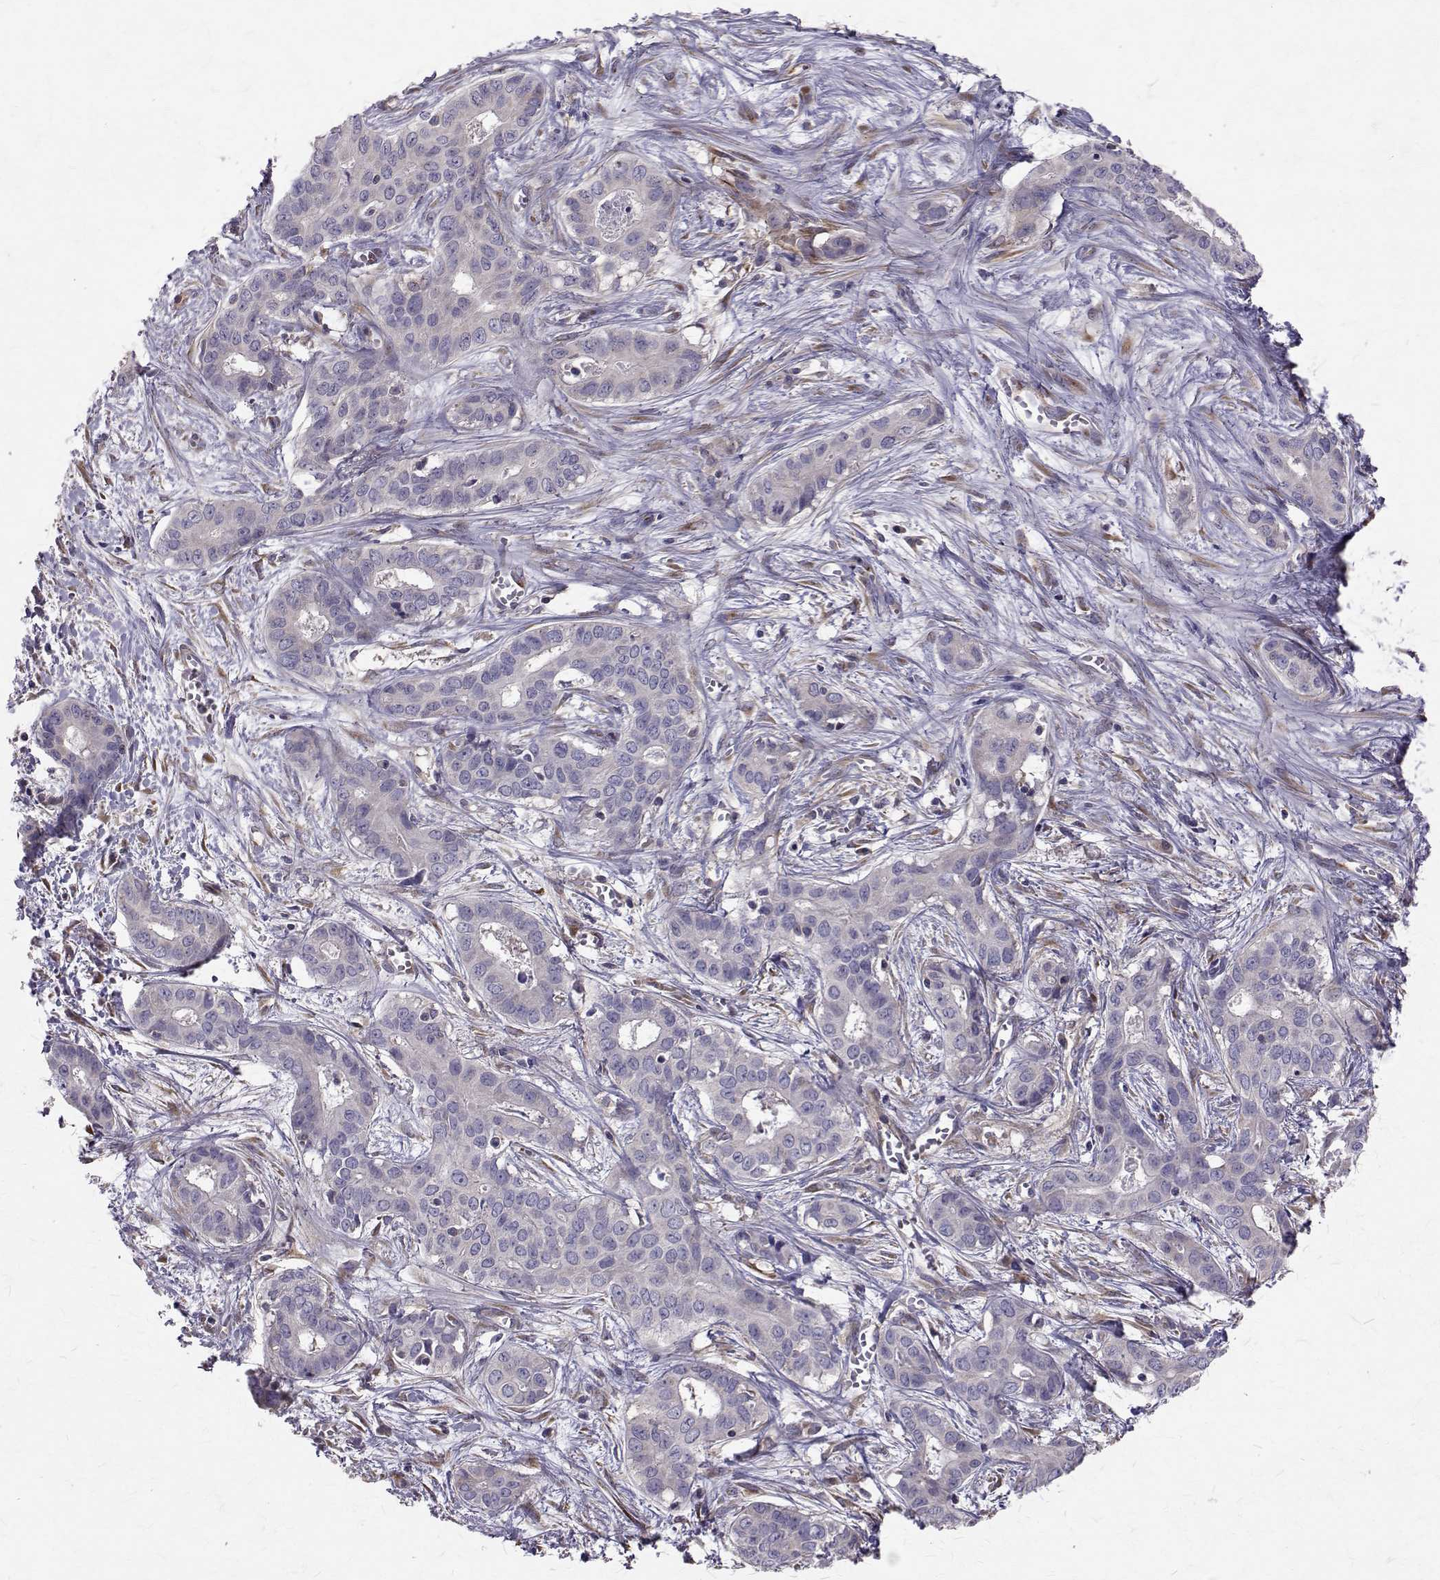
{"staining": {"intensity": "negative", "quantity": "none", "location": "none"}, "tissue": "liver cancer", "cell_type": "Tumor cells", "image_type": "cancer", "snomed": [{"axis": "morphology", "description": "Cholangiocarcinoma"}, {"axis": "topography", "description": "Liver"}], "caption": "Immunohistochemical staining of liver cholangiocarcinoma shows no significant expression in tumor cells. (Immunohistochemistry (ihc), brightfield microscopy, high magnification).", "gene": "ARFGAP1", "patient": {"sex": "female", "age": 65}}